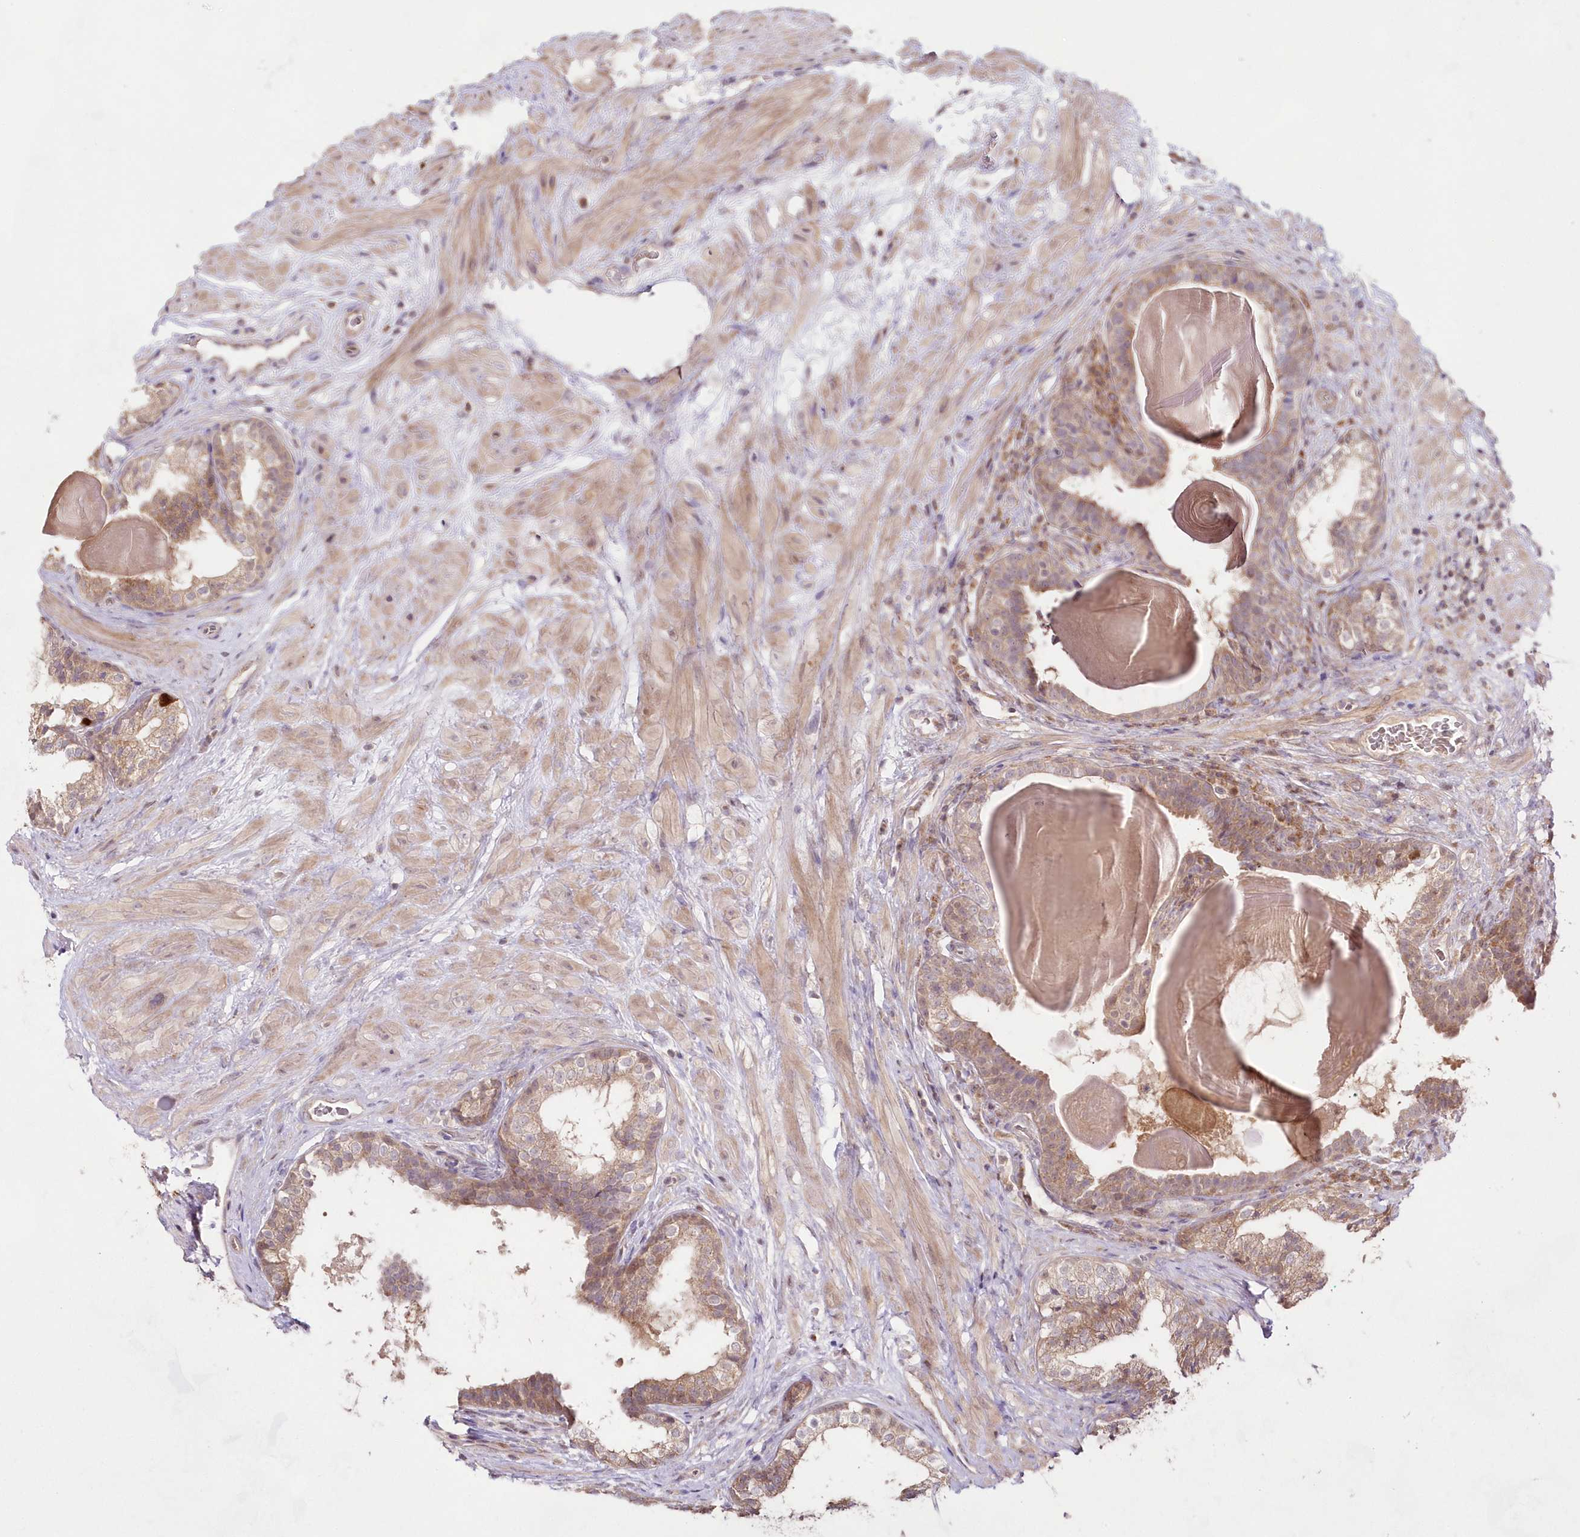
{"staining": {"intensity": "moderate", "quantity": ">75%", "location": "cytoplasmic/membranous"}, "tissue": "prostate cancer", "cell_type": "Tumor cells", "image_type": "cancer", "snomed": [{"axis": "morphology", "description": "Adenocarcinoma, High grade"}, {"axis": "topography", "description": "Prostate"}], "caption": "Protein expression by immunohistochemistry (IHC) shows moderate cytoplasmic/membranous positivity in about >75% of tumor cells in high-grade adenocarcinoma (prostate).", "gene": "IMPA1", "patient": {"sex": "male", "age": 56}}